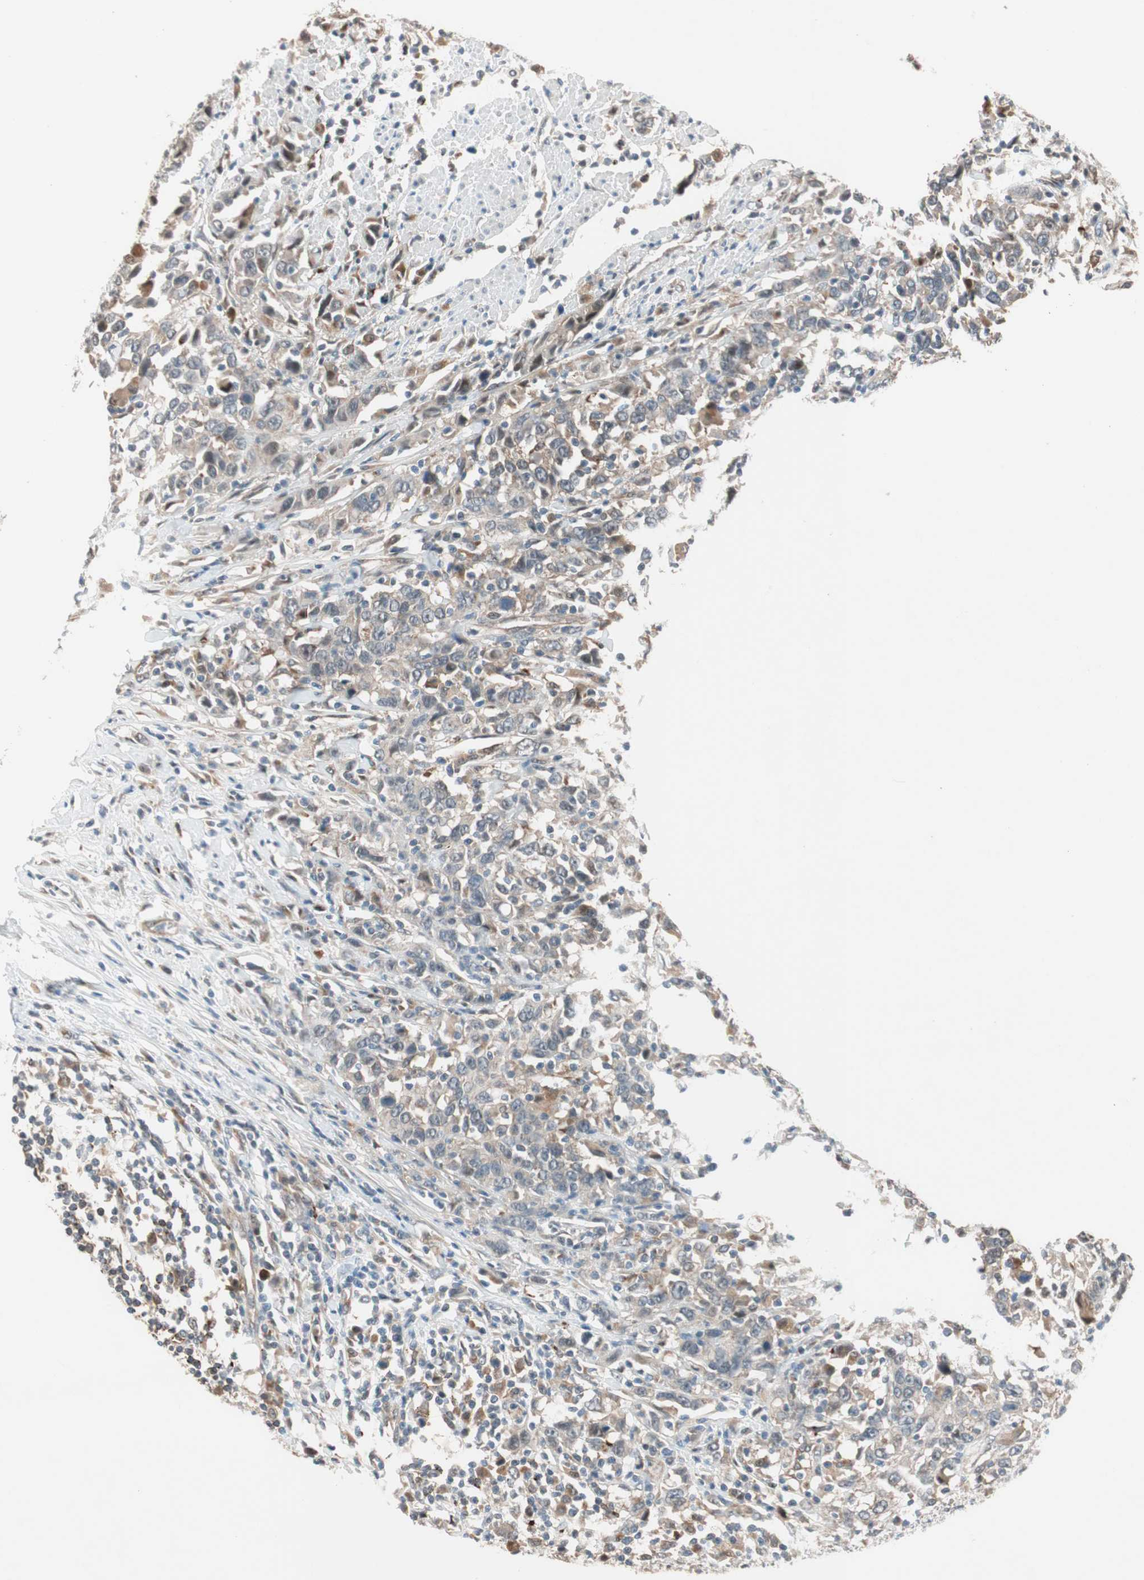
{"staining": {"intensity": "weak", "quantity": "25%-75%", "location": "cytoplasmic/membranous"}, "tissue": "urothelial cancer", "cell_type": "Tumor cells", "image_type": "cancer", "snomed": [{"axis": "morphology", "description": "Urothelial carcinoma, High grade"}, {"axis": "topography", "description": "Urinary bladder"}], "caption": "Immunohistochemical staining of high-grade urothelial carcinoma reveals low levels of weak cytoplasmic/membranous protein staining in about 25%-75% of tumor cells.", "gene": "PIK3R3", "patient": {"sex": "male", "age": 61}}